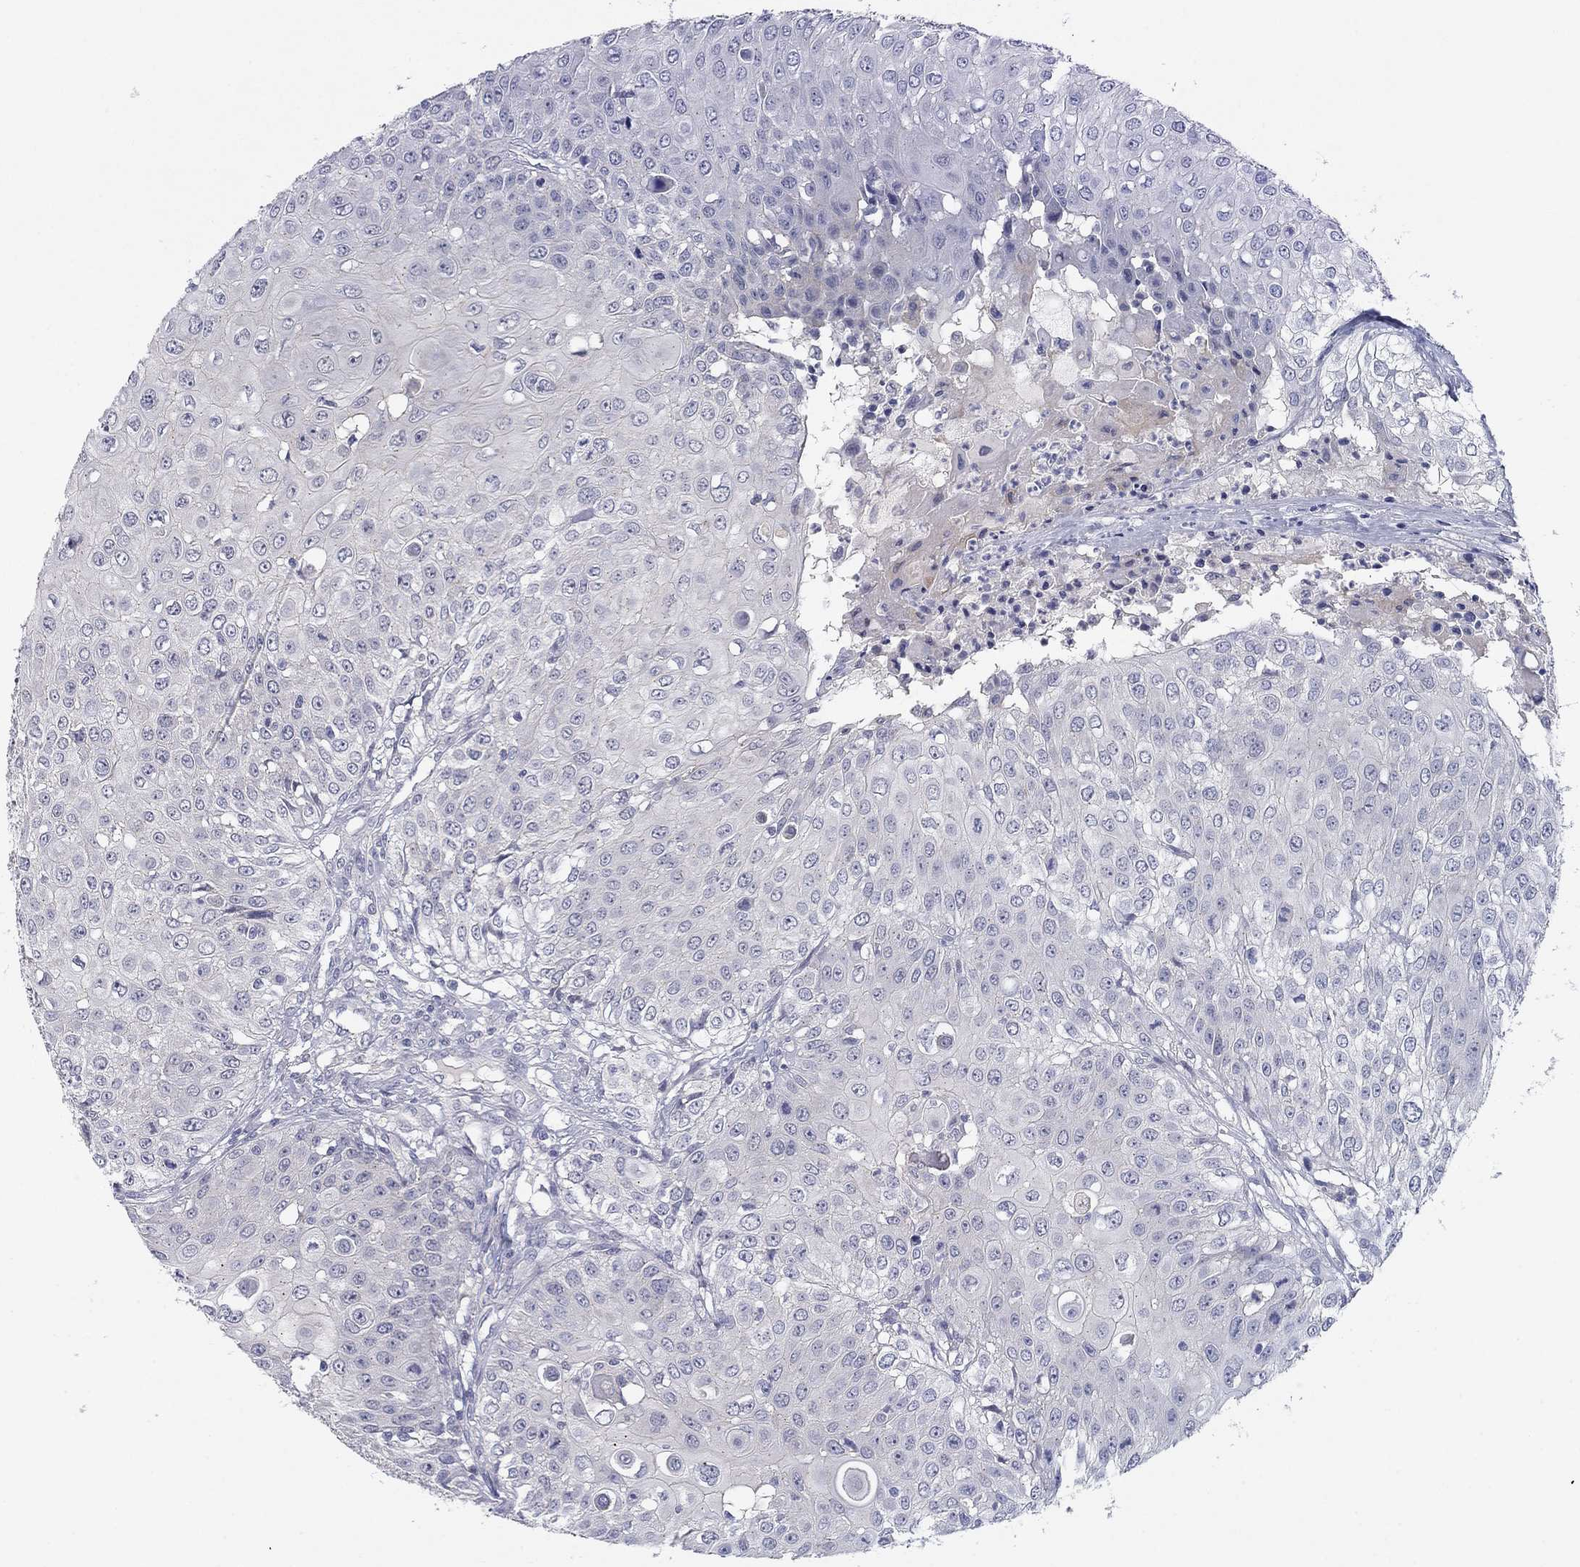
{"staining": {"intensity": "negative", "quantity": "none", "location": "none"}, "tissue": "urothelial cancer", "cell_type": "Tumor cells", "image_type": "cancer", "snomed": [{"axis": "morphology", "description": "Urothelial carcinoma, High grade"}, {"axis": "topography", "description": "Urinary bladder"}], "caption": "This is an immunohistochemistry (IHC) histopathology image of human urothelial carcinoma (high-grade). There is no positivity in tumor cells.", "gene": "CNTNAP4", "patient": {"sex": "female", "age": 79}}